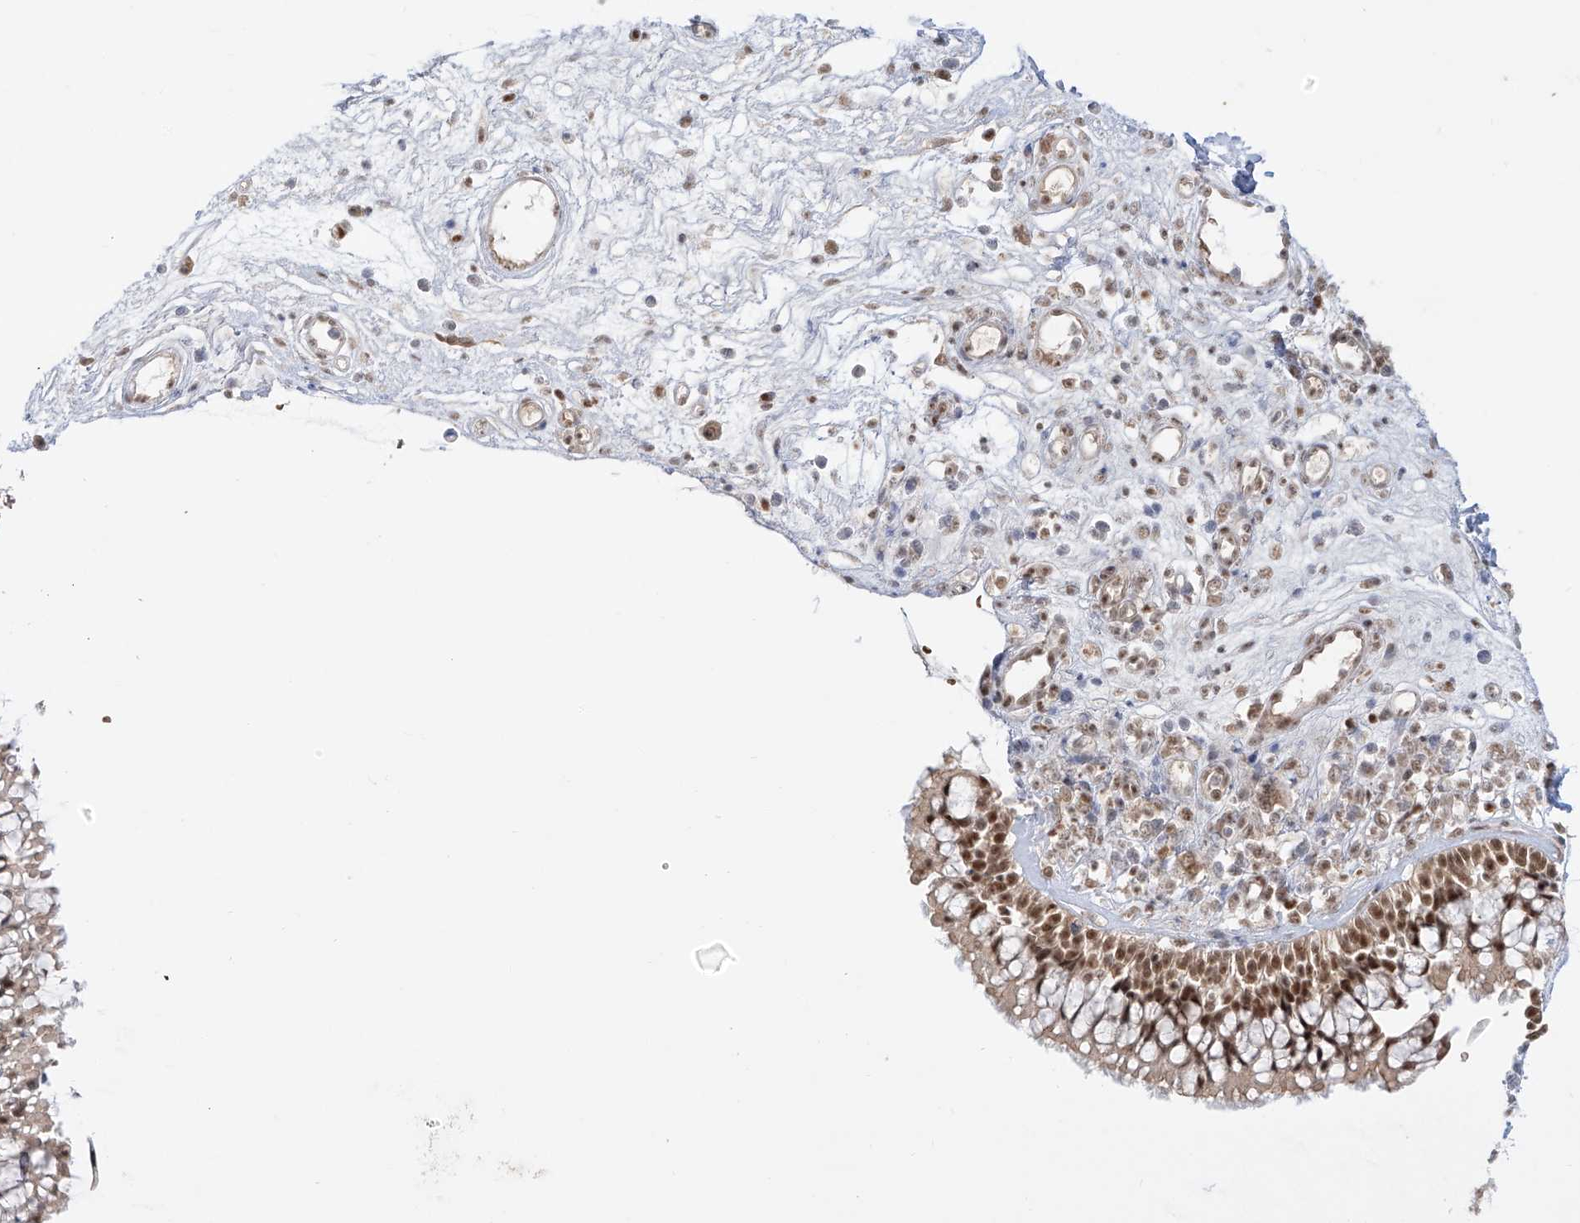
{"staining": {"intensity": "moderate", "quantity": ">75%", "location": "nuclear"}, "tissue": "nasopharynx", "cell_type": "Respiratory epithelial cells", "image_type": "normal", "snomed": [{"axis": "morphology", "description": "Normal tissue, NOS"}, {"axis": "morphology", "description": "Inflammation, NOS"}, {"axis": "morphology", "description": "Malignant melanoma, Metastatic site"}, {"axis": "topography", "description": "Nasopharynx"}], "caption": "Protein staining reveals moderate nuclear positivity in about >75% of respiratory epithelial cells in normal nasopharynx.", "gene": "POGK", "patient": {"sex": "male", "age": 70}}